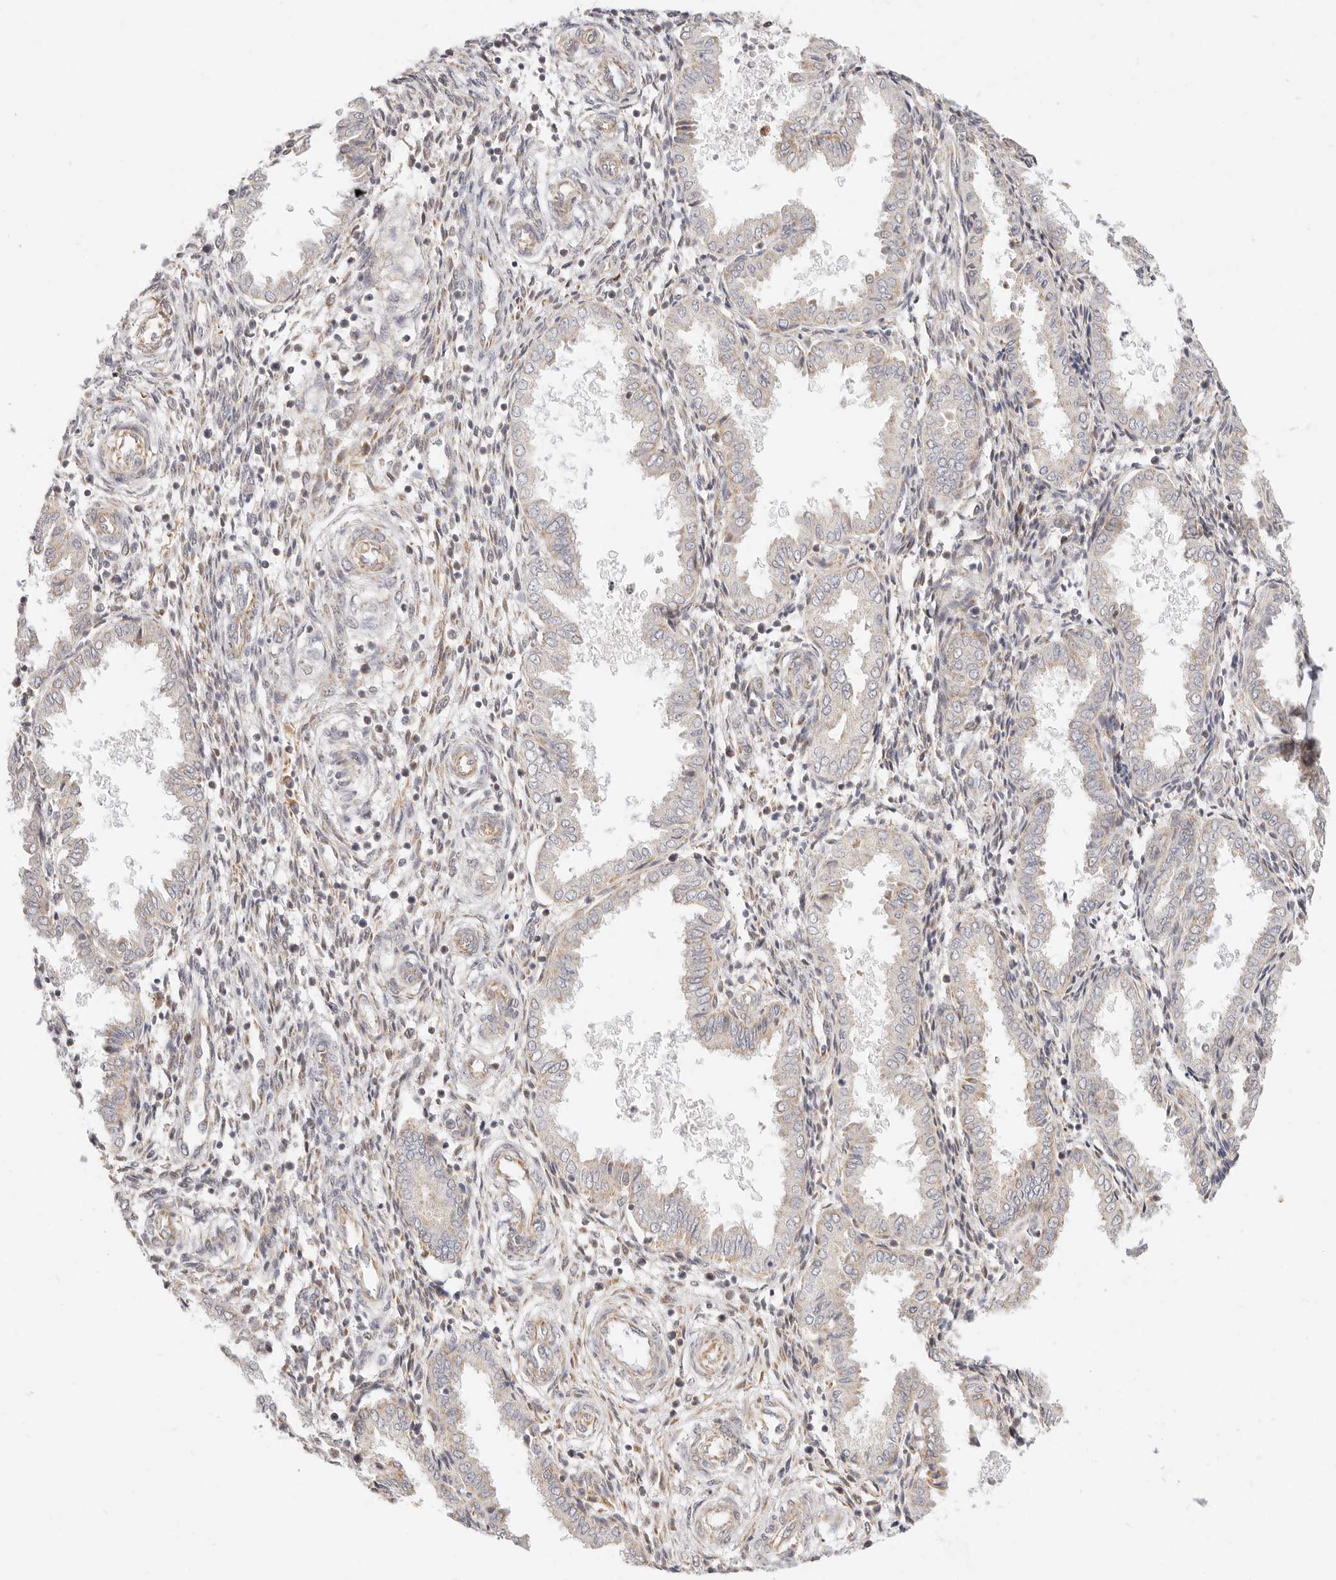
{"staining": {"intensity": "weak", "quantity": "25%-75%", "location": "cytoplasmic/membranous"}, "tissue": "endometrium", "cell_type": "Cells in endometrial stroma", "image_type": "normal", "snomed": [{"axis": "morphology", "description": "Normal tissue, NOS"}, {"axis": "topography", "description": "Endometrium"}], "caption": "Immunohistochemical staining of normal human endometrium exhibits weak cytoplasmic/membranous protein staining in approximately 25%-75% of cells in endometrial stroma.", "gene": "ZC3H11A", "patient": {"sex": "female", "age": 33}}